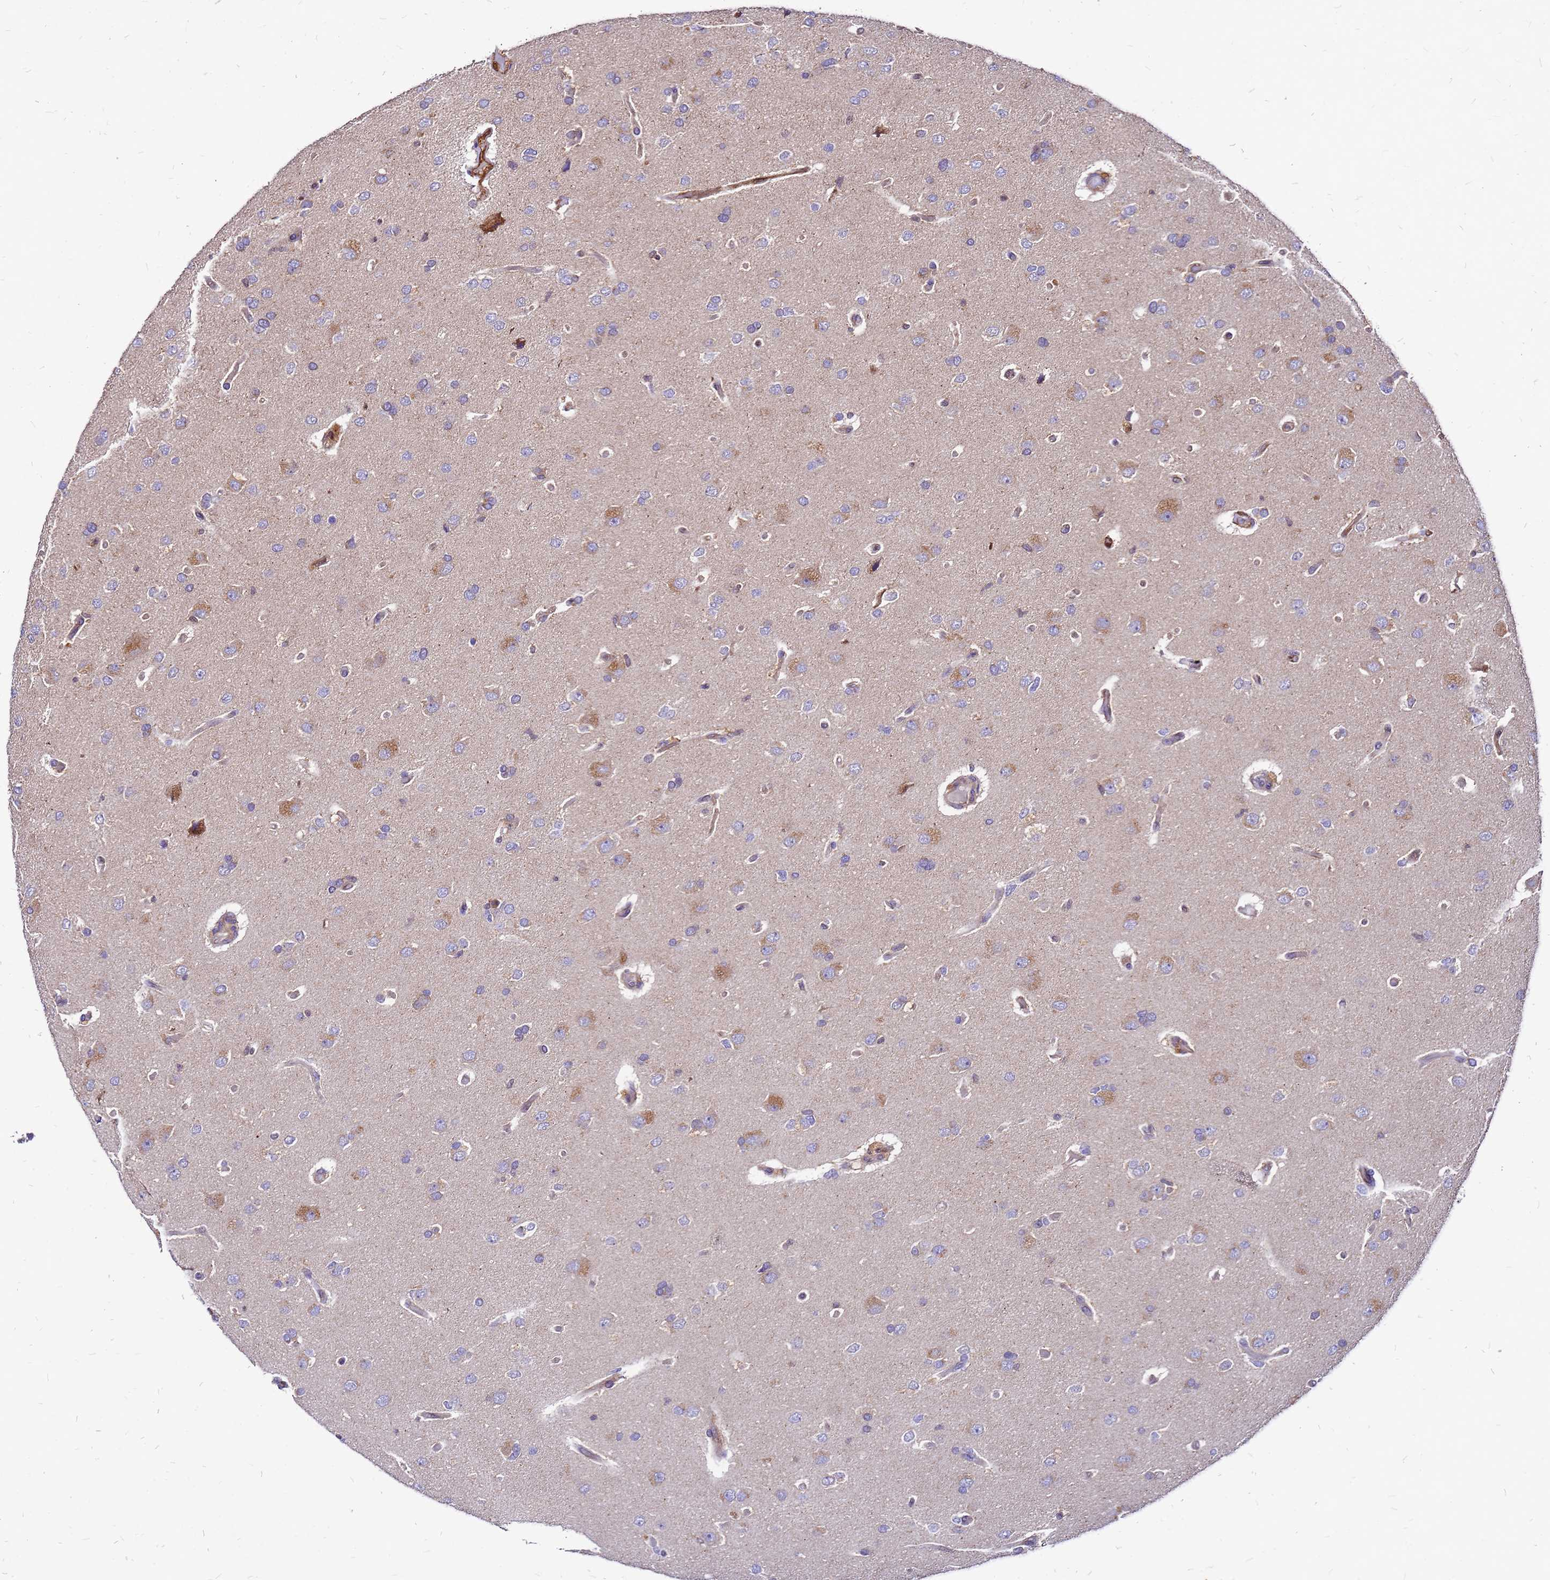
{"staining": {"intensity": "weak", "quantity": "<25%", "location": "cytoplasmic/membranous"}, "tissue": "glioma", "cell_type": "Tumor cells", "image_type": "cancer", "snomed": [{"axis": "morphology", "description": "Glioma, malignant, High grade"}, {"axis": "topography", "description": "Brain"}], "caption": "The photomicrograph demonstrates no significant expression in tumor cells of glioma.", "gene": "DUSP23", "patient": {"sex": "male", "age": 77}}